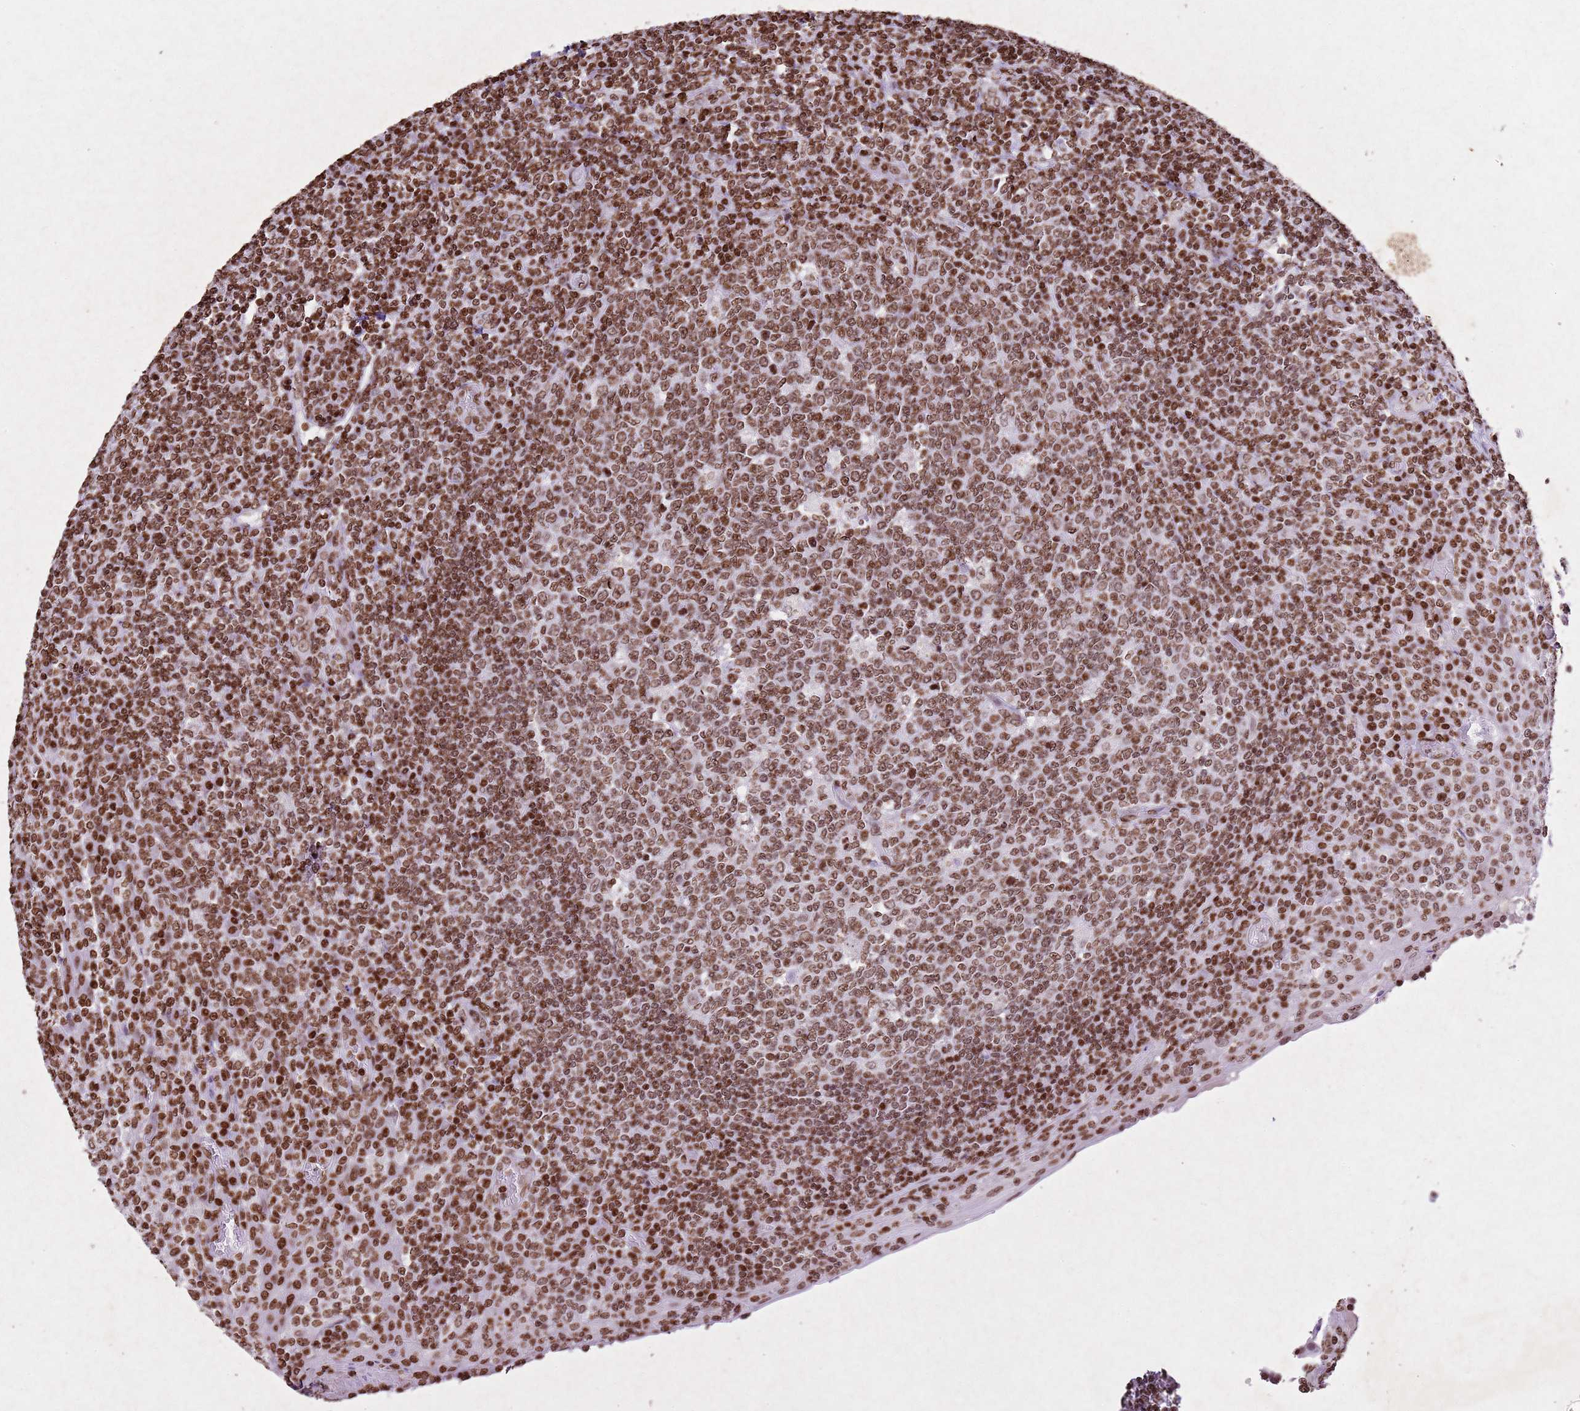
{"staining": {"intensity": "moderate", "quantity": ">75%", "location": "nuclear"}, "tissue": "tonsil", "cell_type": "Germinal center cells", "image_type": "normal", "snomed": [{"axis": "morphology", "description": "Normal tissue, NOS"}, {"axis": "topography", "description": "Tonsil"}], "caption": "Tonsil stained for a protein (brown) reveals moderate nuclear positive expression in about >75% of germinal center cells.", "gene": "BMAL1", "patient": {"sex": "female", "age": 19}}